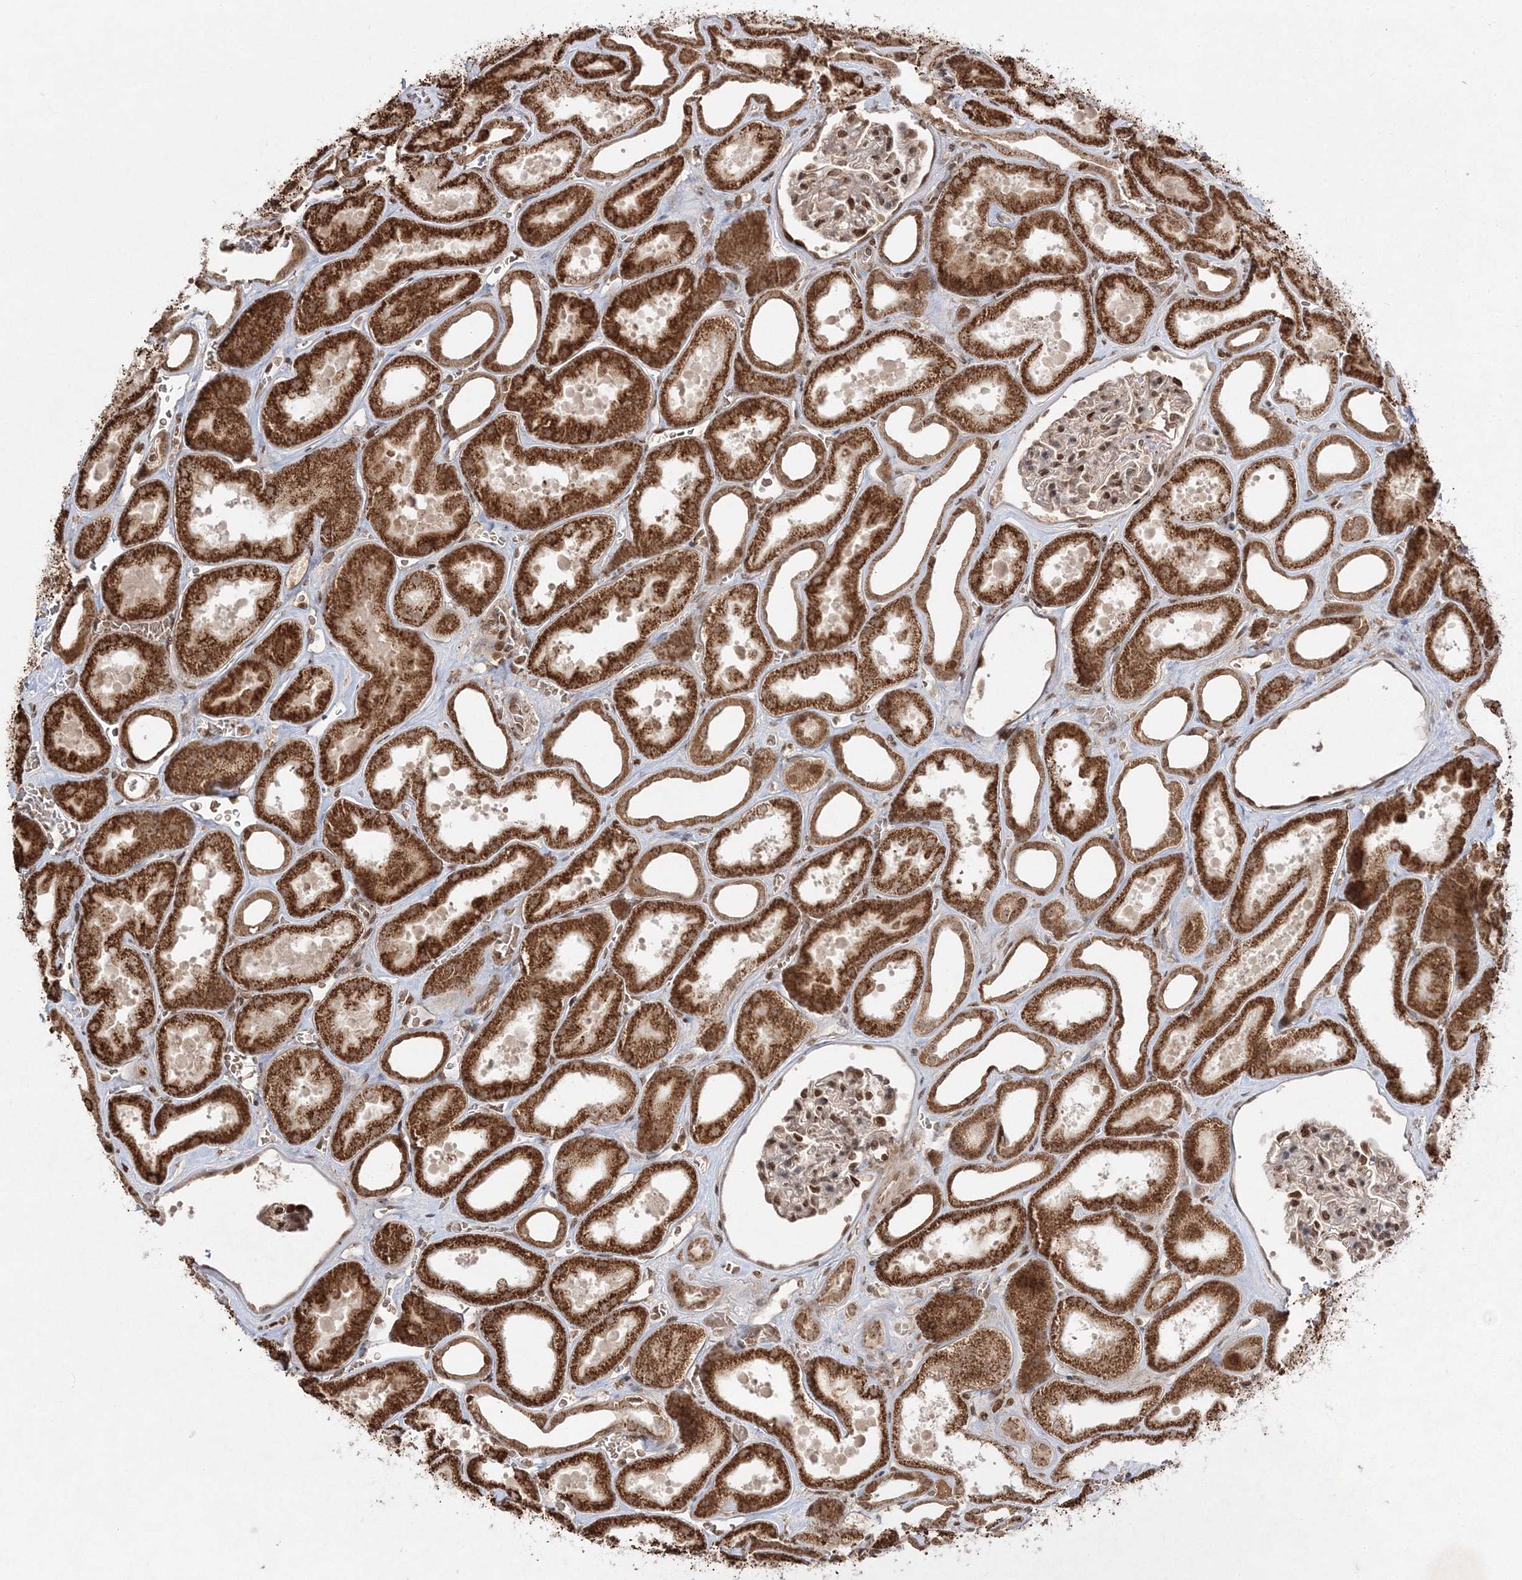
{"staining": {"intensity": "moderate", "quantity": ">75%", "location": "nuclear"}, "tissue": "kidney", "cell_type": "Cells in glomeruli", "image_type": "normal", "snomed": [{"axis": "morphology", "description": "Normal tissue, NOS"}, {"axis": "morphology", "description": "Adenocarcinoma, NOS"}, {"axis": "topography", "description": "Kidney"}], "caption": "Kidney stained for a protein demonstrates moderate nuclear positivity in cells in glomeruli. Nuclei are stained in blue.", "gene": "CARM1", "patient": {"sex": "female", "age": 68}}